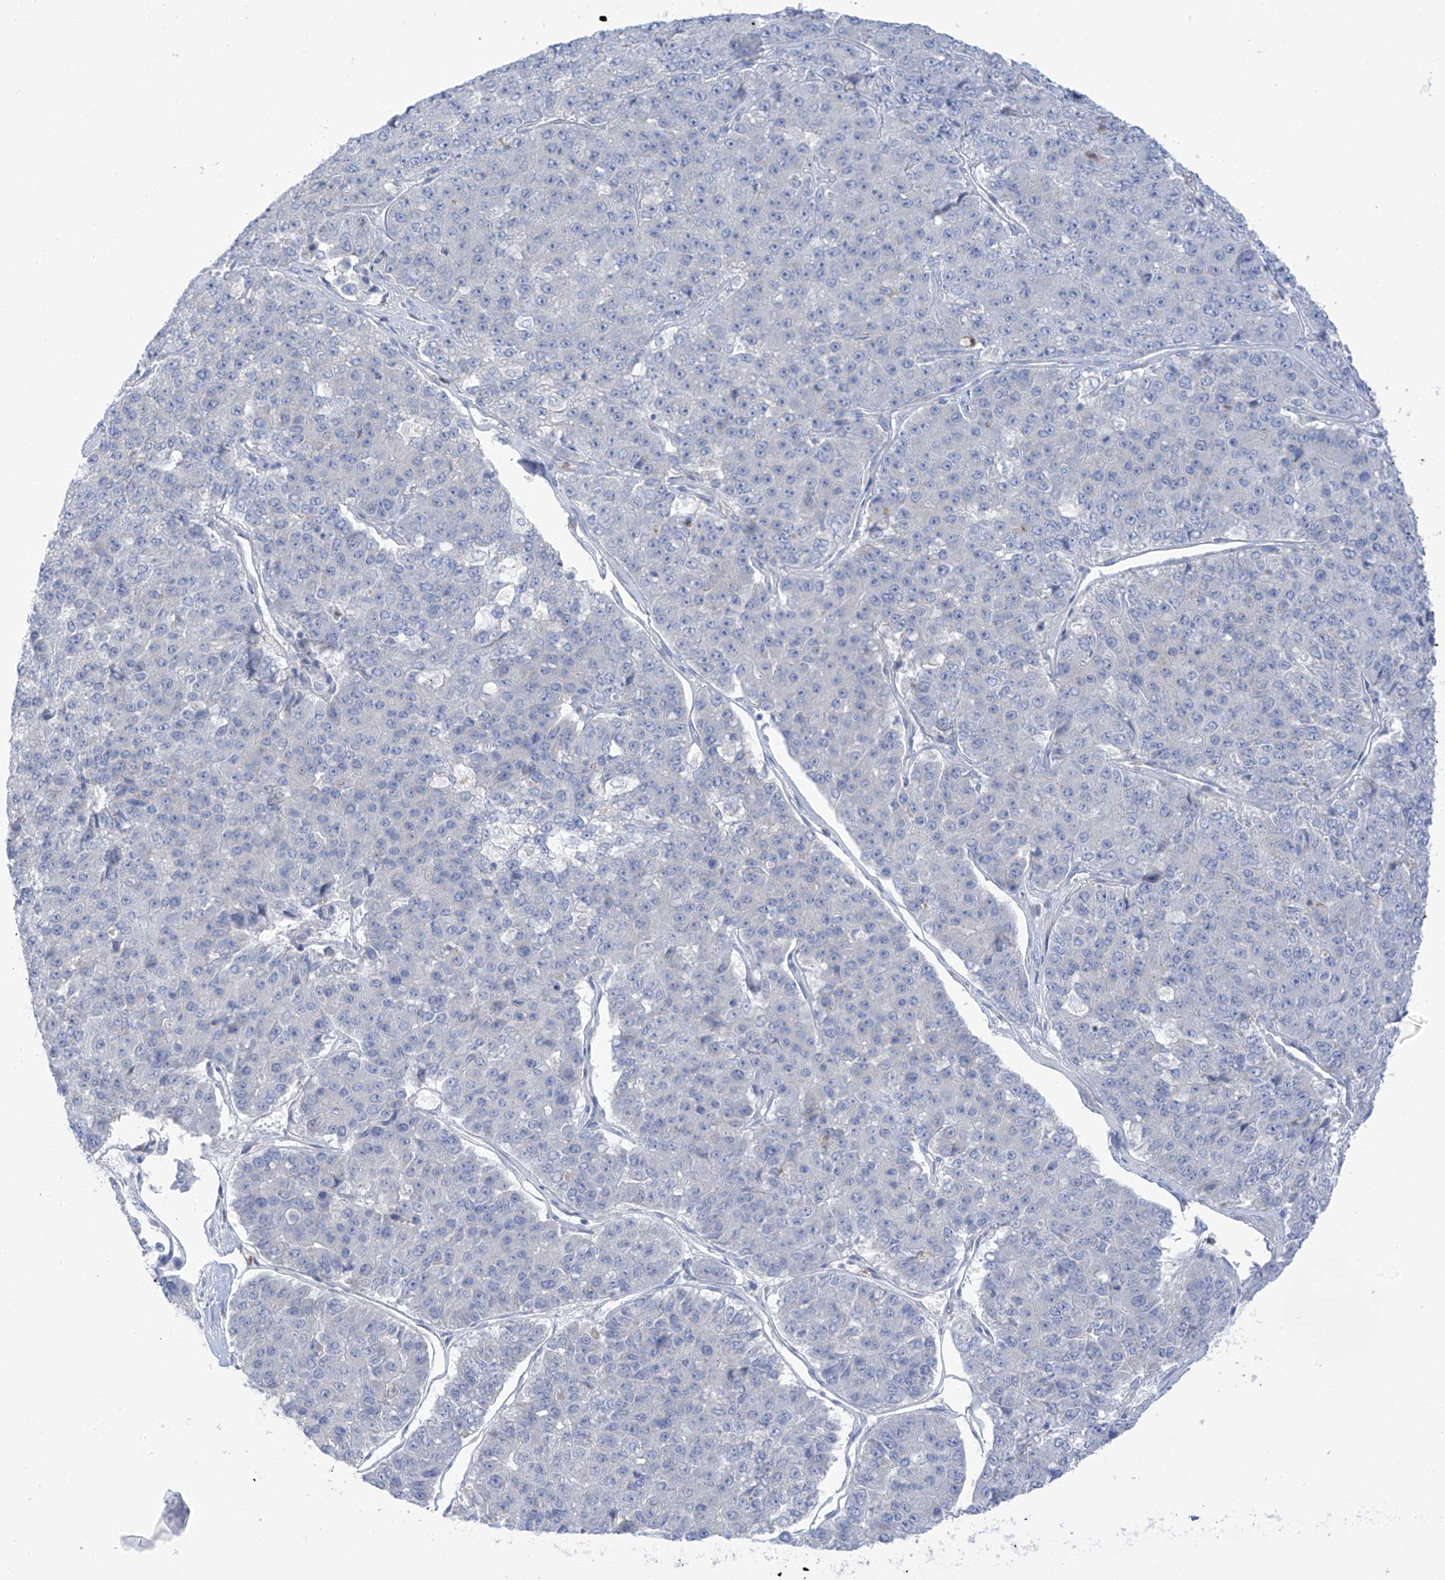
{"staining": {"intensity": "negative", "quantity": "none", "location": "none"}, "tissue": "pancreatic cancer", "cell_type": "Tumor cells", "image_type": "cancer", "snomed": [{"axis": "morphology", "description": "Adenocarcinoma, NOS"}, {"axis": "topography", "description": "Pancreas"}], "caption": "Human pancreatic cancer stained for a protein using immunohistochemistry (IHC) displays no expression in tumor cells.", "gene": "FABP2", "patient": {"sex": "male", "age": 50}}